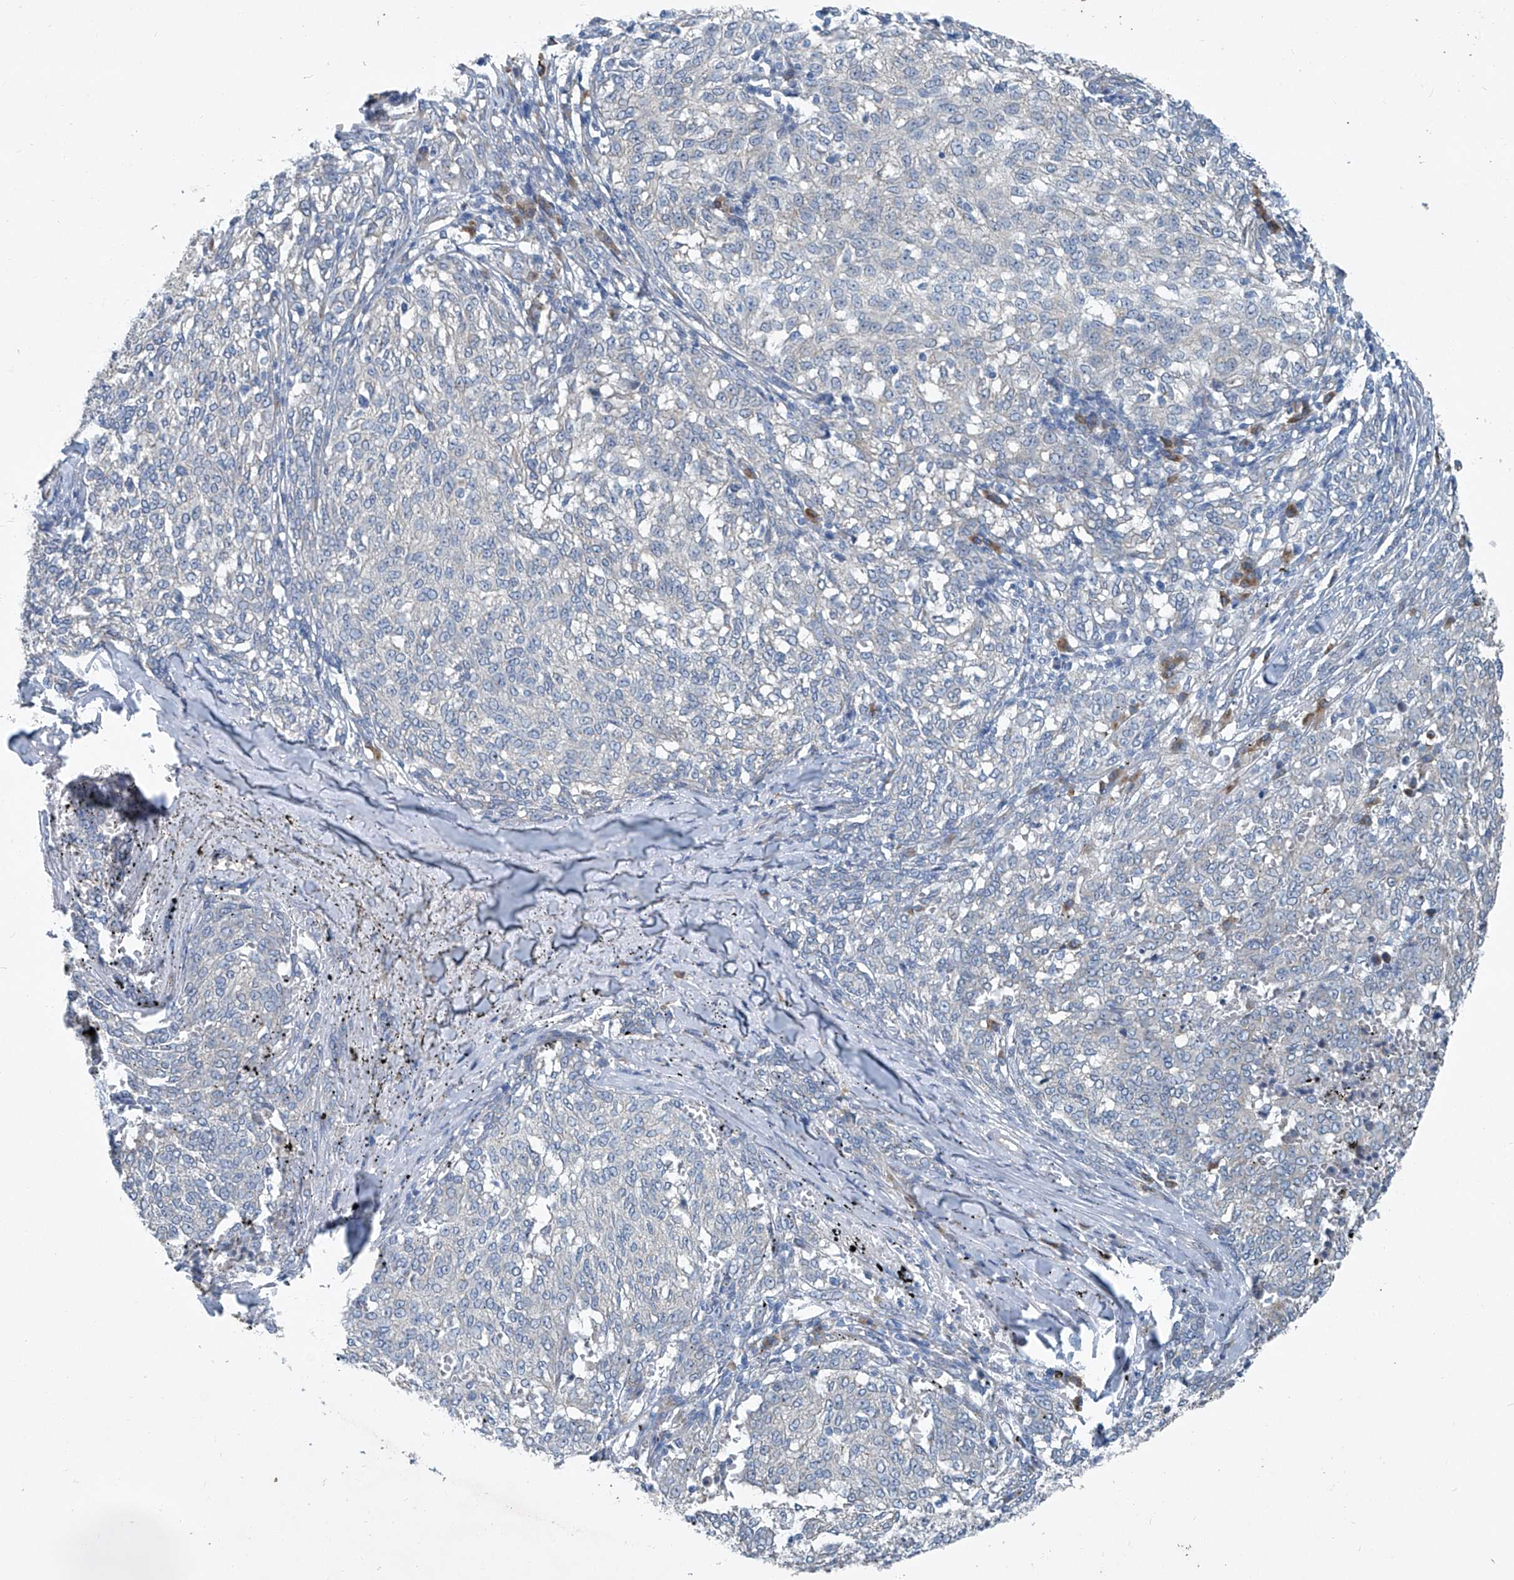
{"staining": {"intensity": "negative", "quantity": "none", "location": "none"}, "tissue": "melanoma", "cell_type": "Tumor cells", "image_type": "cancer", "snomed": [{"axis": "morphology", "description": "Malignant melanoma, NOS"}, {"axis": "topography", "description": "Skin"}], "caption": "There is no significant expression in tumor cells of malignant melanoma. (Stains: DAB (3,3'-diaminobenzidine) immunohistochemistry with hematoxylin counter stain, Microscopy: brightfield microscopy at high magnification).", "gene": "SLC26A11", "patient": {"sex": "female", "age": 72}}